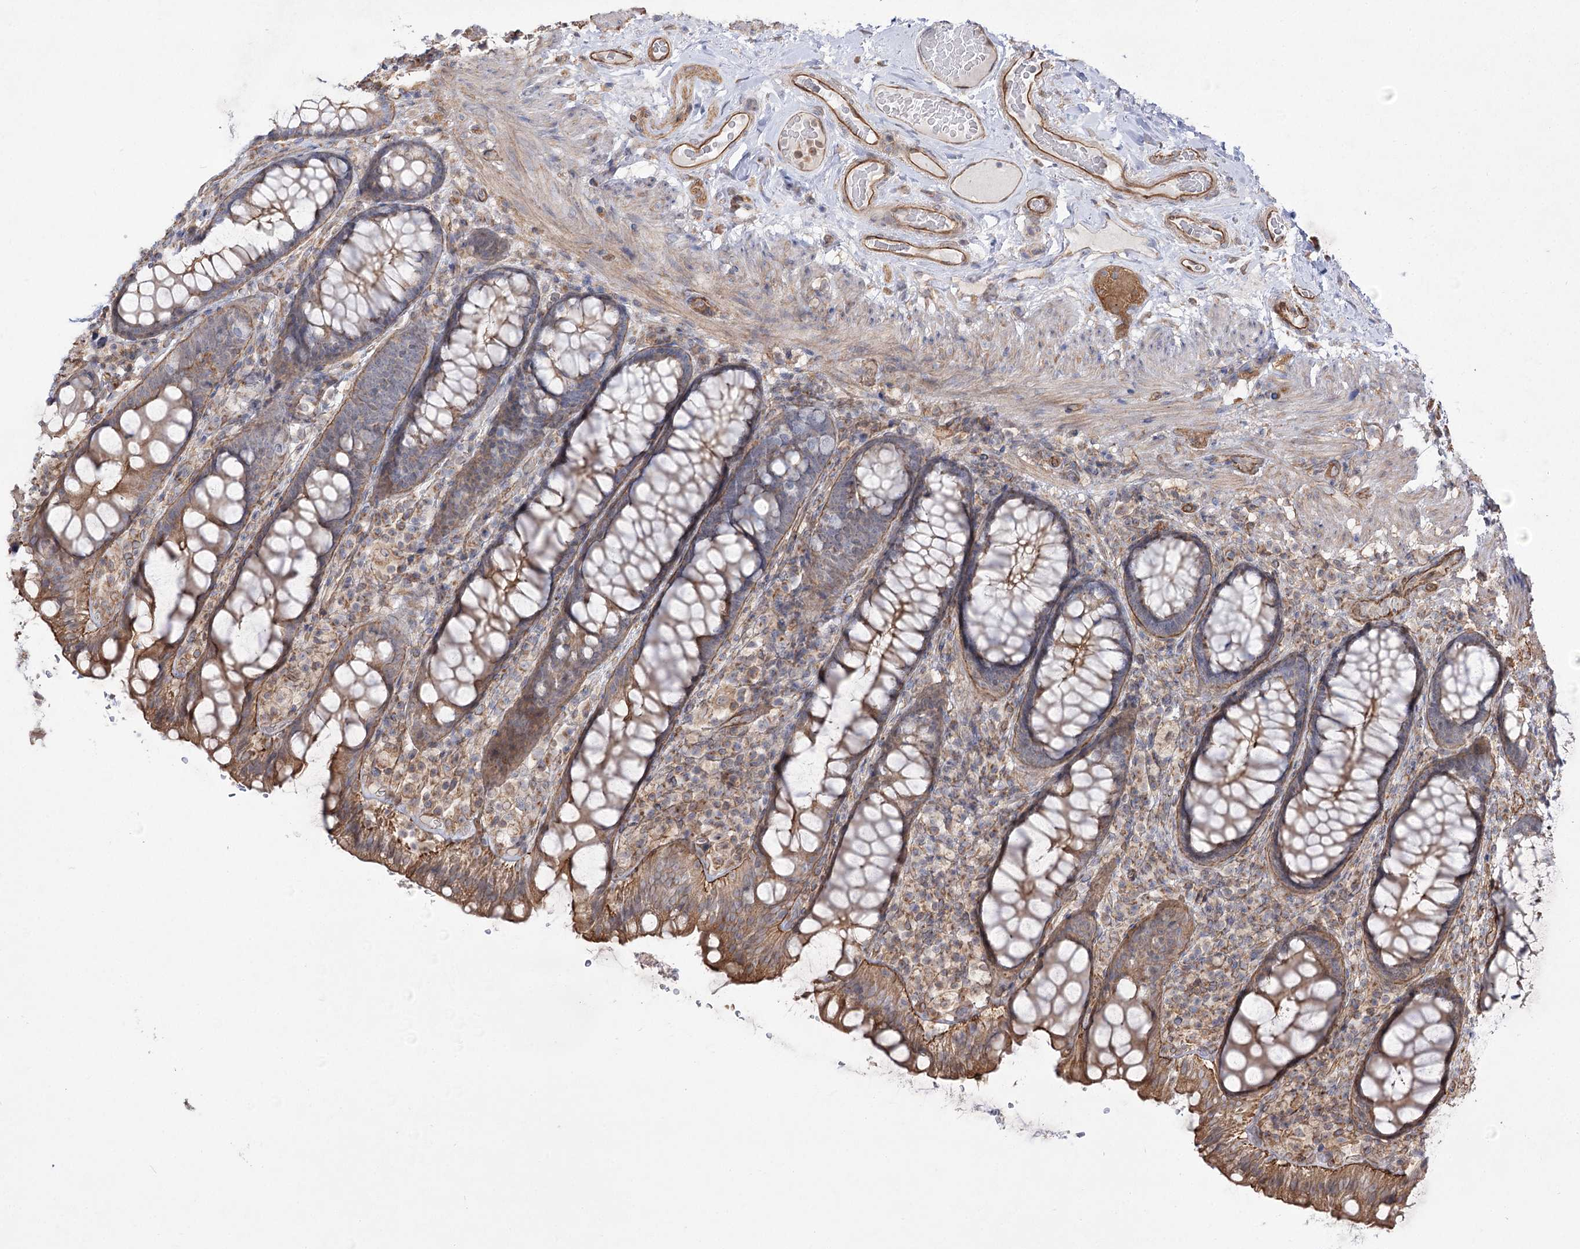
{"staining": {"intensity": "moderate", "quantity": ">75%", "location": "cytoplasmic/membranous"}, "tissue": "rectum", "cell_type": "Glandular cells", "image_type": "normal", "snomed": [{"axis": "morphology", "description": "Normal tissue, NOS"}, {"axis": "topography", "description": "Rectum"}], "caption": "Normal rectum was stained to show a protein in brown. There is medium levels of moderate cytoplasmic/membranous expression in about >75% of glandular cells. (Stains: DAB in brown, nuclei in blue, Microscopy: brightfield microscopy at high magnification).", "gene": "SH3BP5L", "patient": {"sex": "male", "age": 83}}